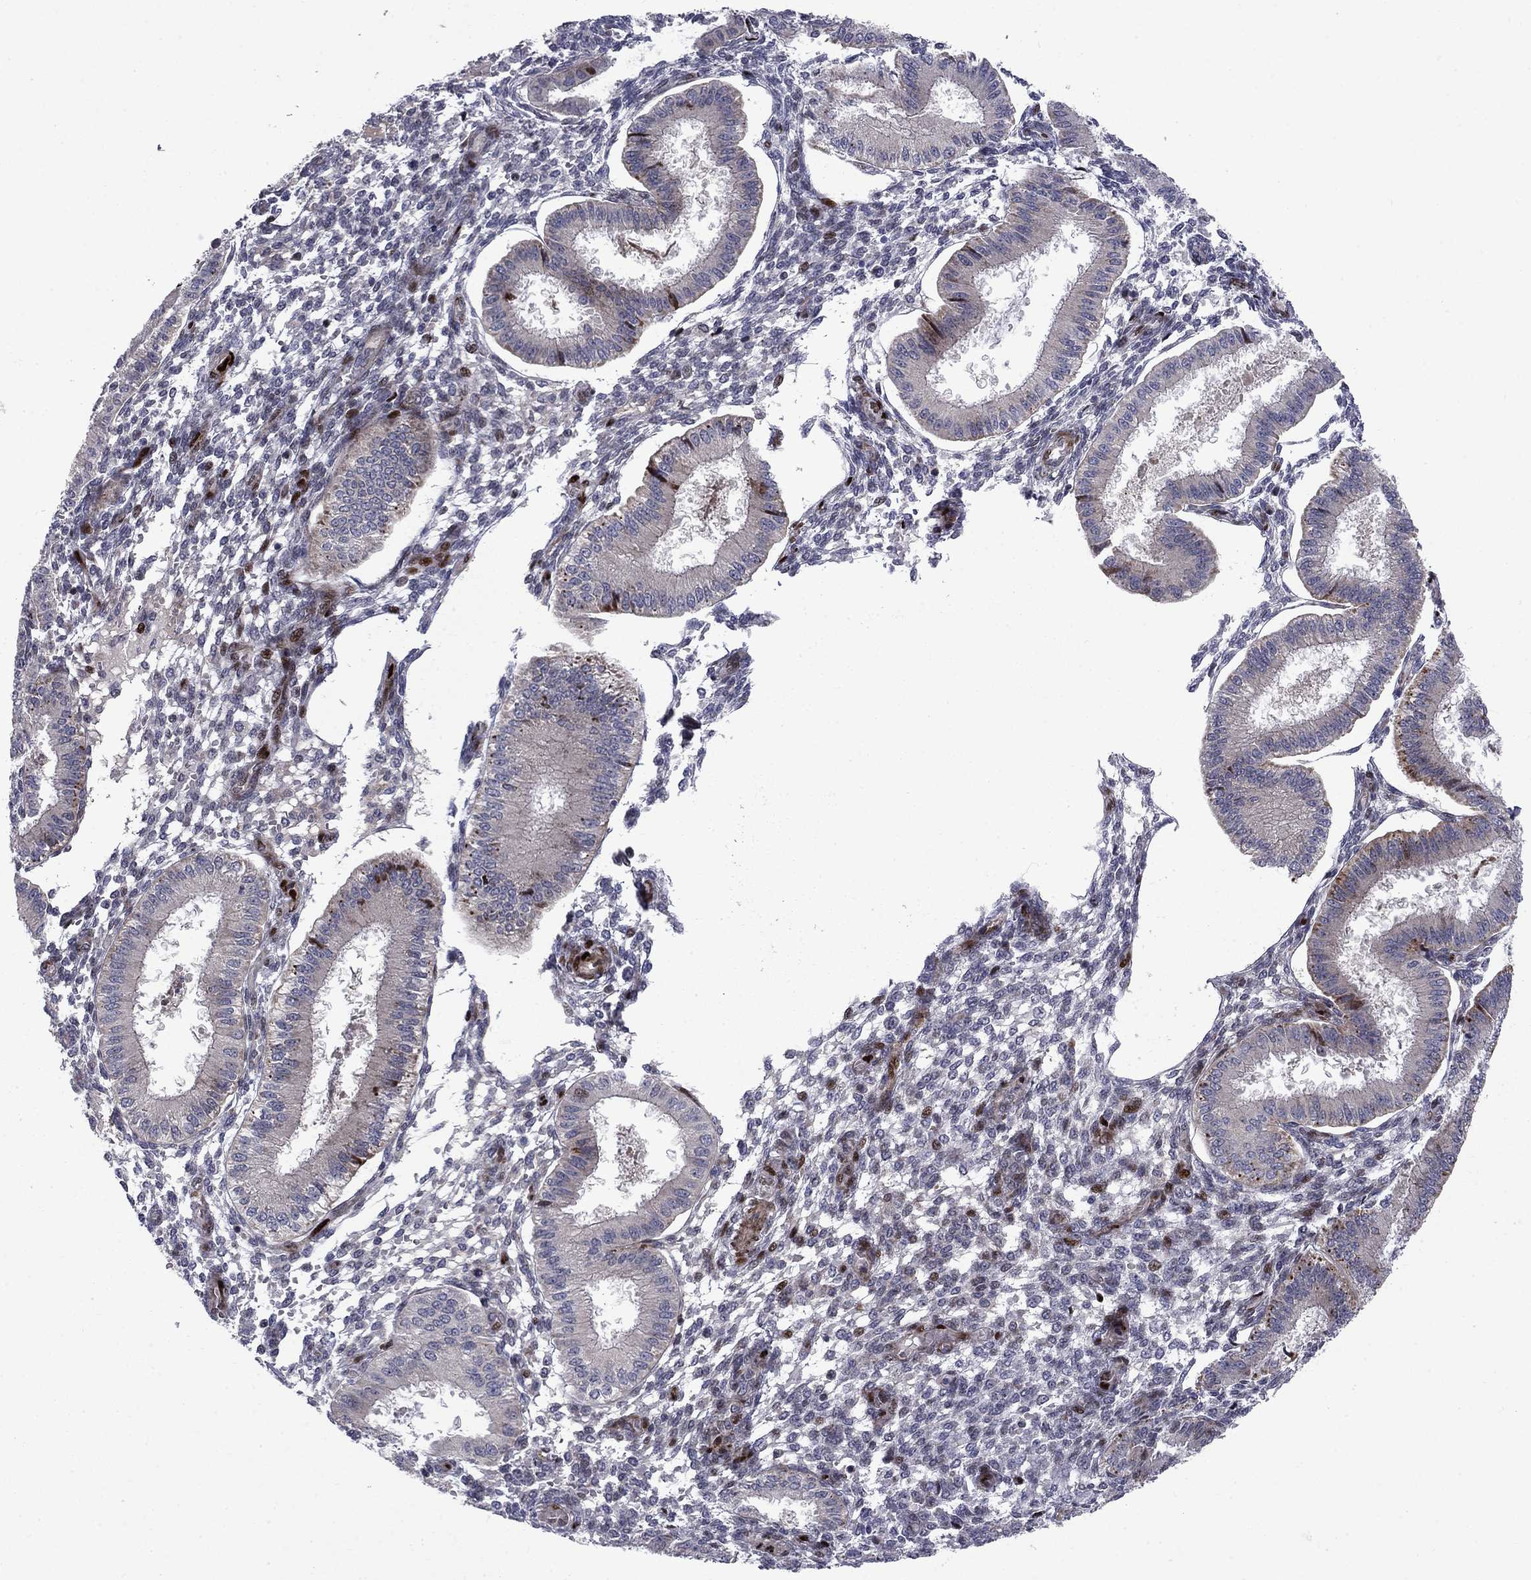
{"staining": {"intensity": "negative", "quantity": "none", "location": "none"}, "tissue": "endometrium", "cell_type": "Cells in endometrial stroma", "image_type": "normal", "snomed": [{"axis": "morphology", "description": "Normal tissue, NOS"}, {"axis": "topography", "description": "Endometrium"}], "caption": "Immunohistochemistry (IHC) photomicrograph of normal endometrium: human endometrium stained with DAB displays no significant protein staining in cells in endometrial stroma.", "gene": "MIOS", "patient": {"sex": "female", "age": 43}}